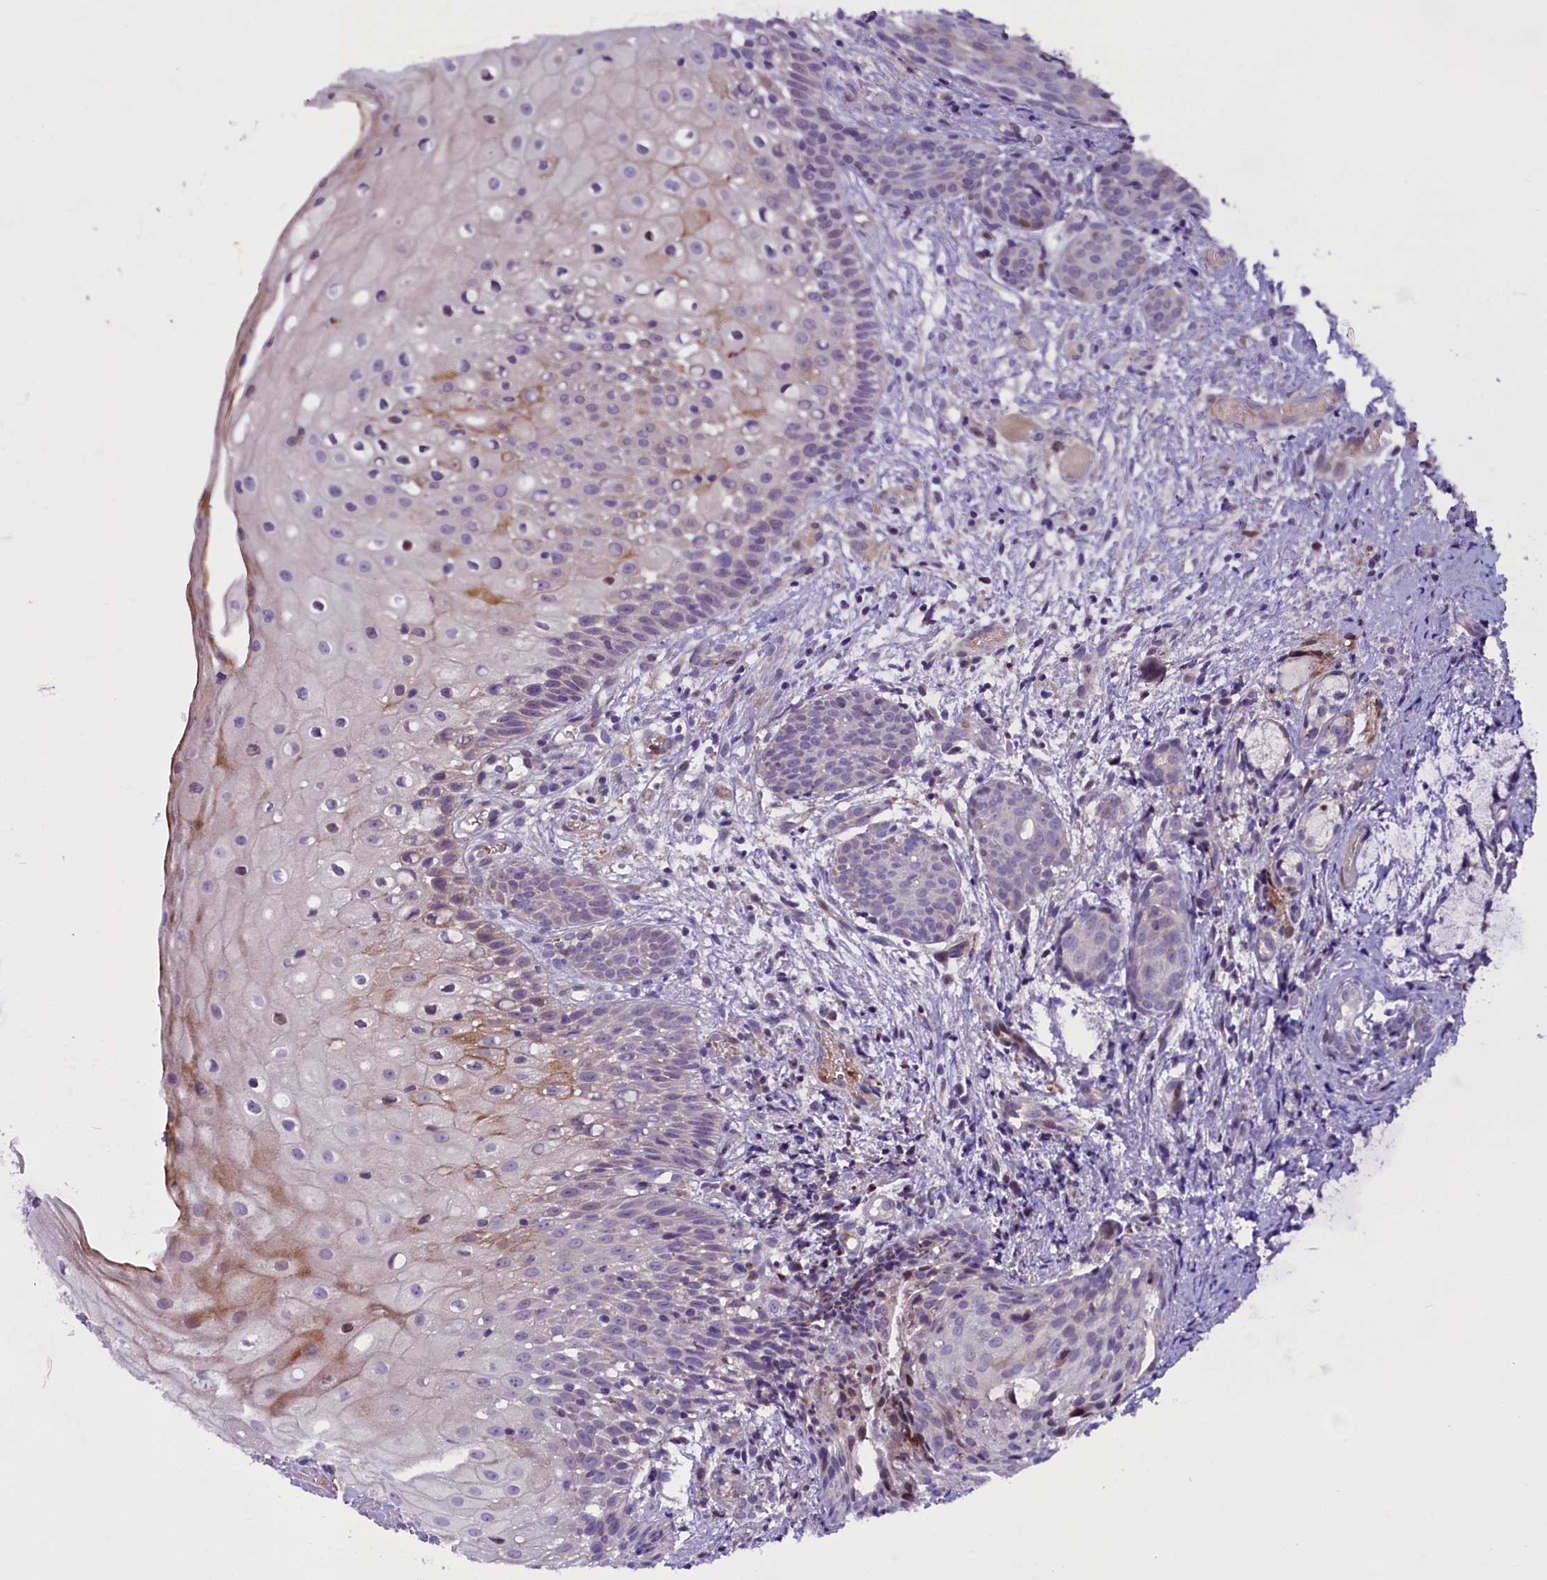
{"staining": {"intensity": "moderate", "quantity": "<25%", "location": "cytoplasmic/membranous"}, "tissue": "oral mucosa", "cell_type": "Squamous epithelial cells", "image_type": "normal", "snomed": [{"axis": "morphology", "description": "Normal tissue, NOS"}, {"axis": "topography", "description": "Oral tissue"}], "caption": "Approximately <25% of squamous epithelial cells in unremarkable human oral mucosa display moderate cytoplasmic/membranous protein expression as visualized by brown immunohistochemical staining.", "gene": "MIEF2", "patient": {"sex": "female", "age": 69}}